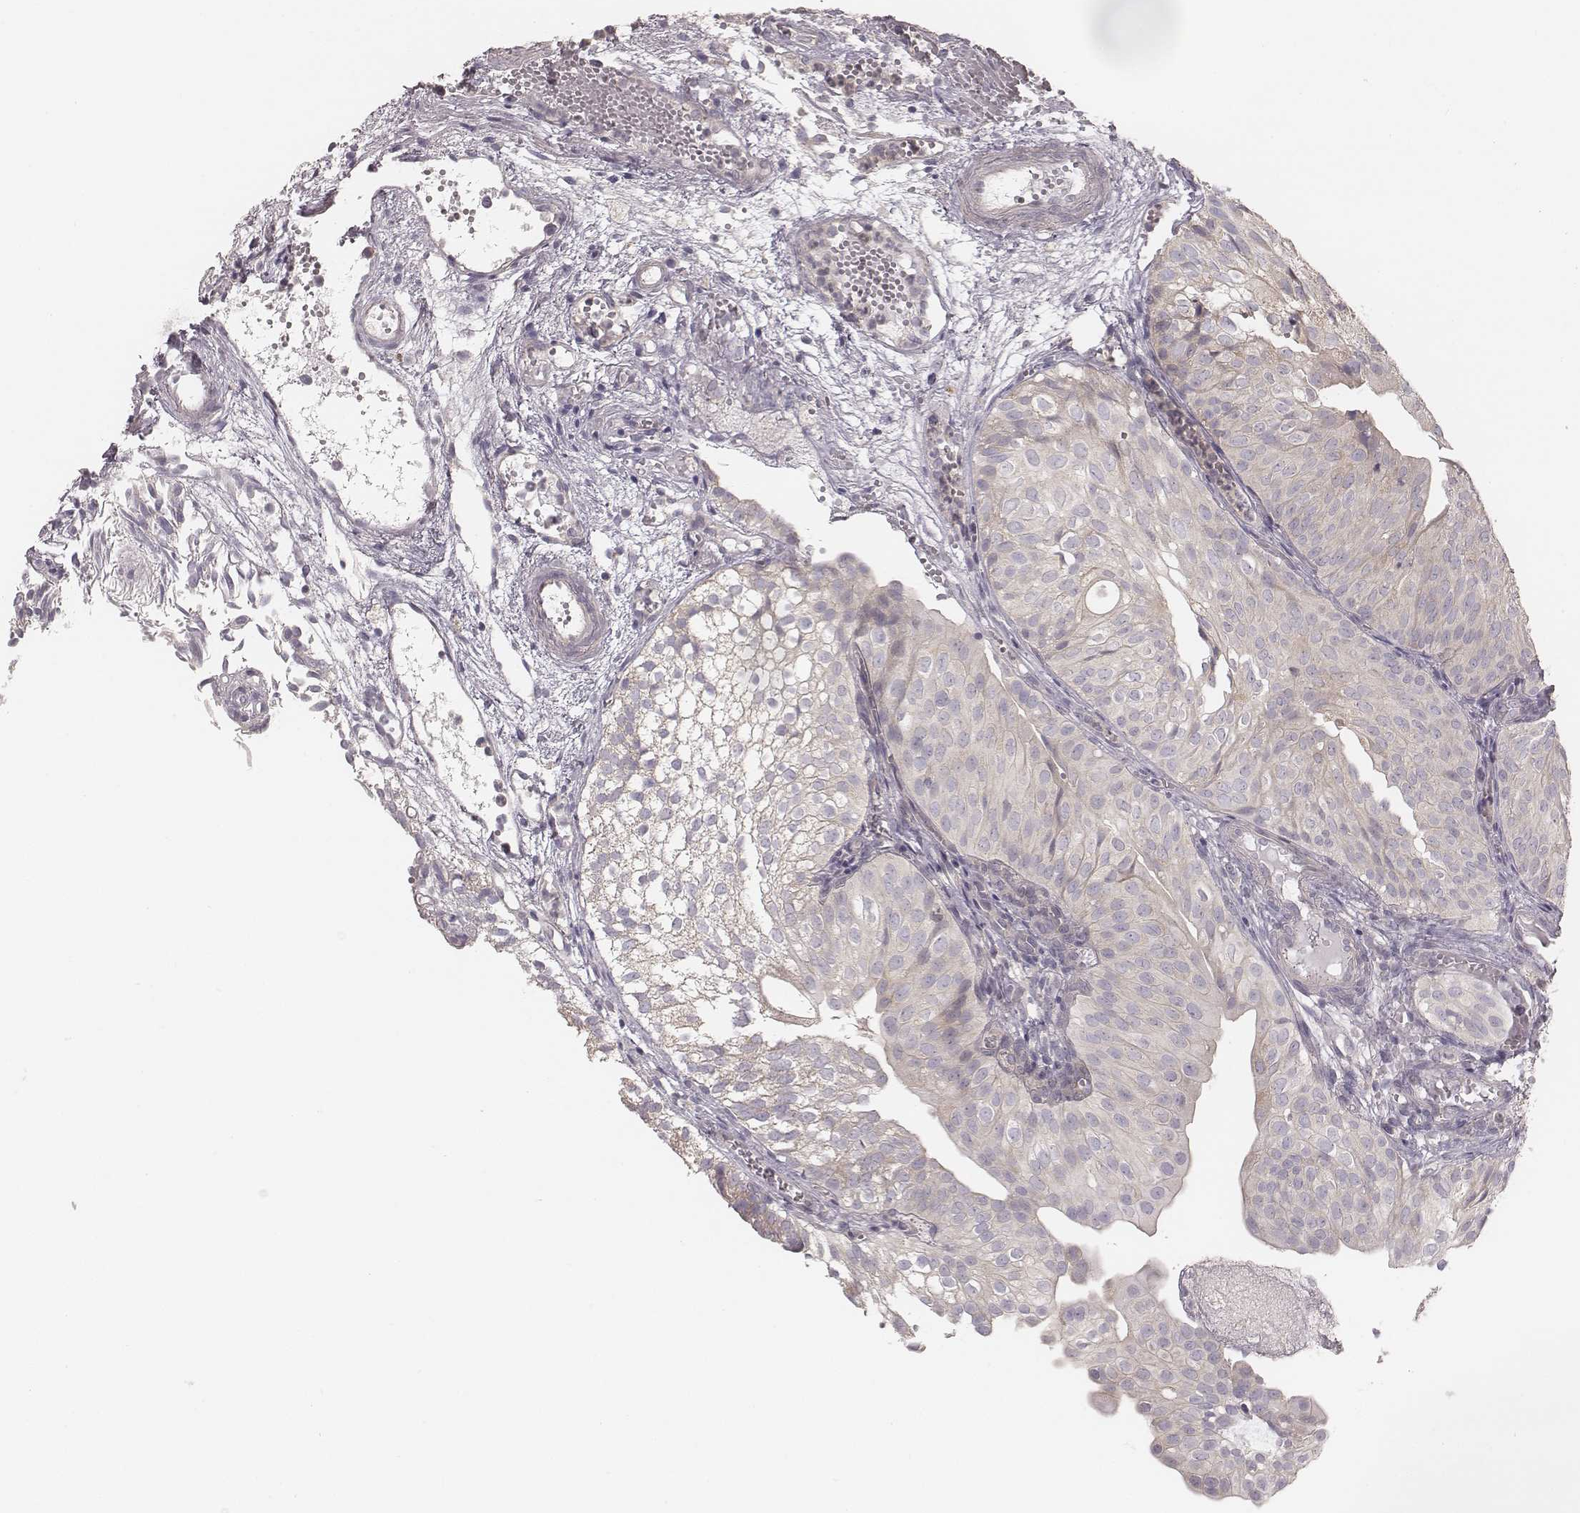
{"staining": {"intensity": "negative", "quantity": "none", "location": "none"}, "tissue": "urothelial cancer", "cell_type": "Tumor cells", "image_type": "cancer", "snomed": [{"axis": "morphology", "description": "Urothelial carcinoma, Low grade"}, {"axis": "topography", "description": "Urinary bladder"}], "caption": "Immunohistochemical staining of urothelial cancer displays no significant positivity in tumor cells.", "gene": "TDRD5", "patient": {"sex": "male", "age": 72}}